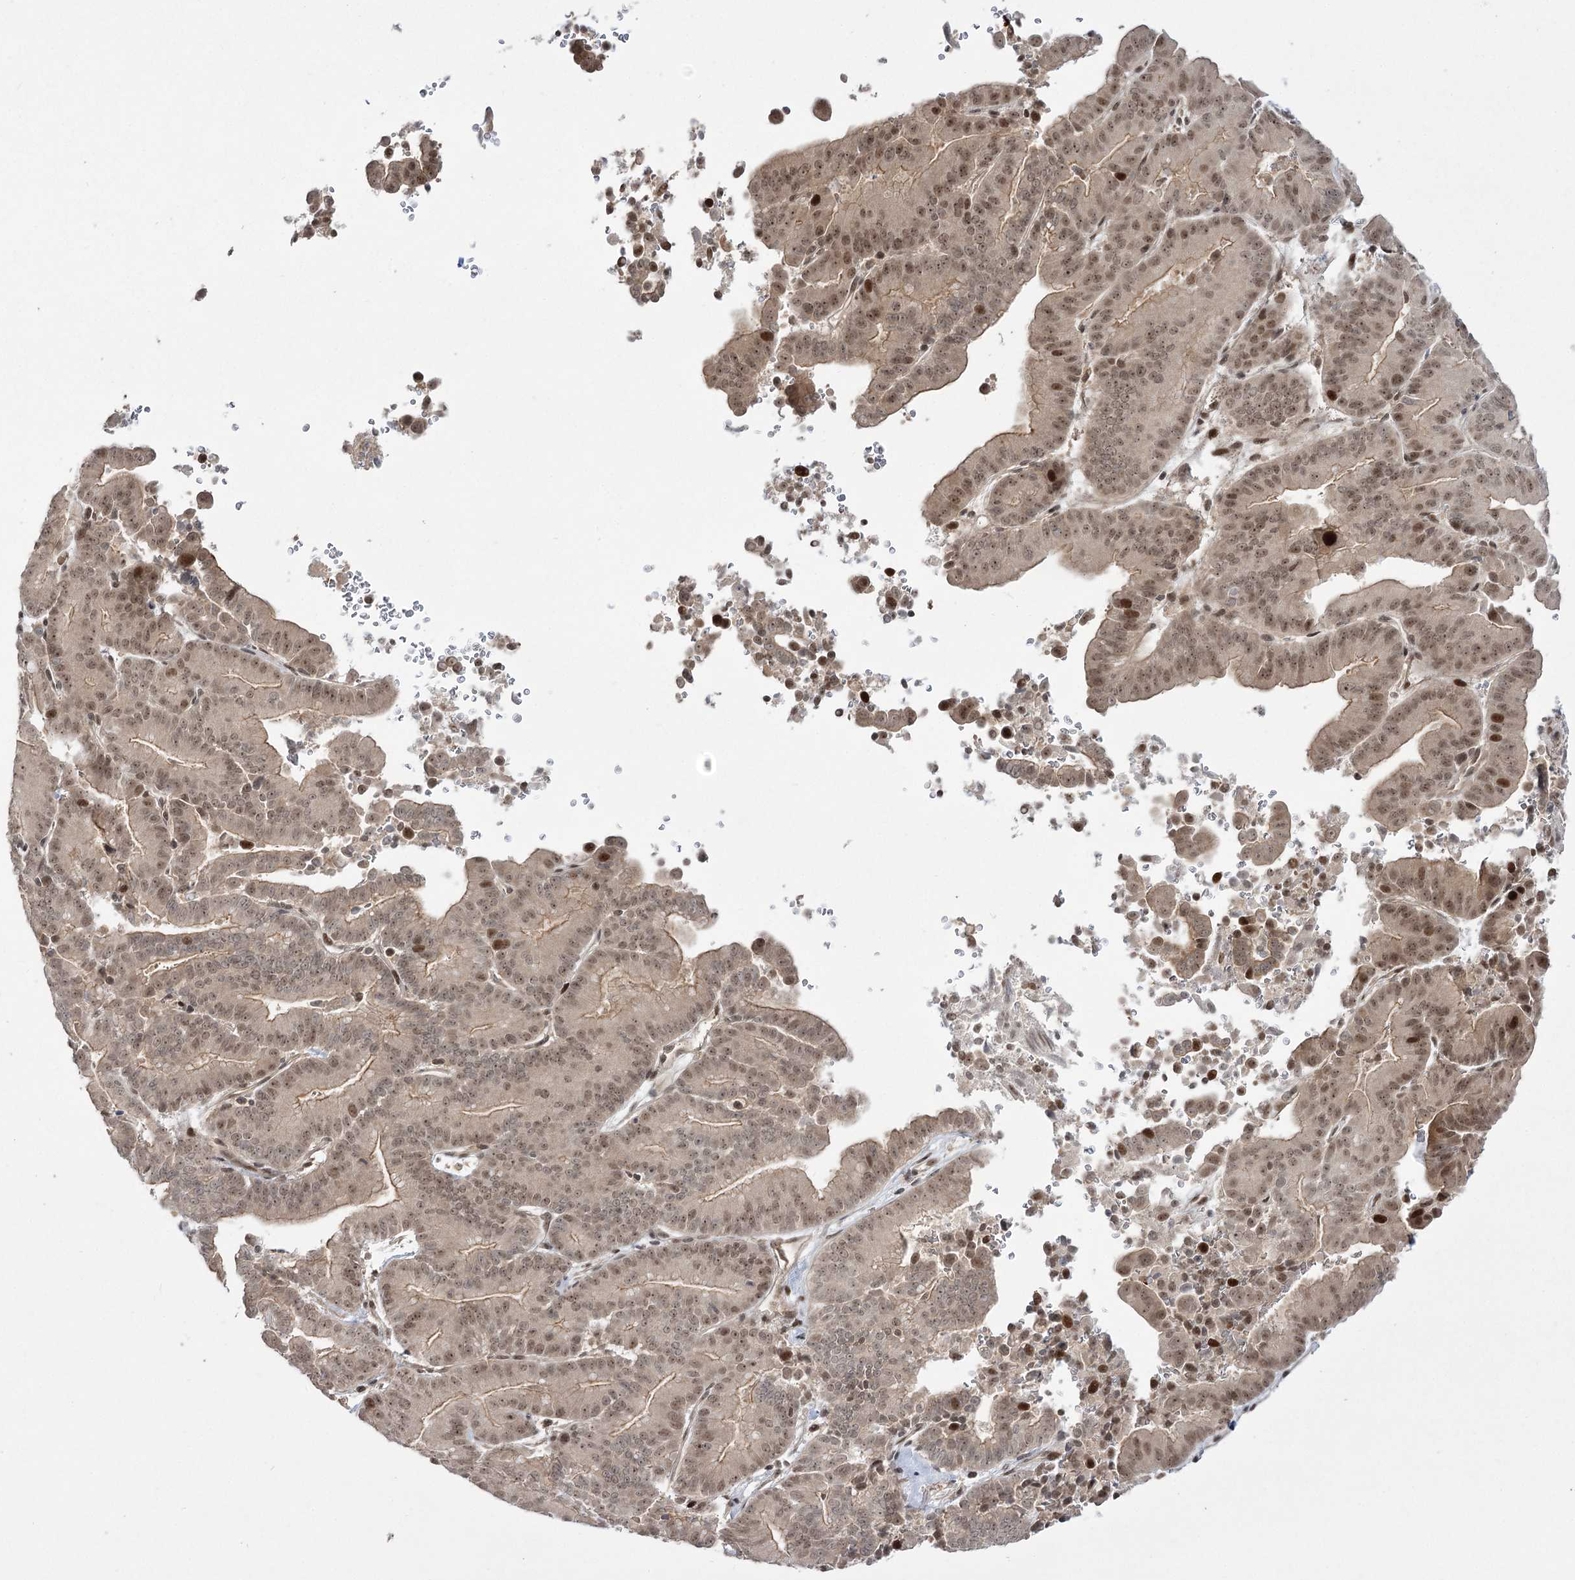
{"staining": {"intensity": "weak", "quantity": "25%-75%", "location": "cytoplasmic/membranous,nuclear"}, "tissue": "liver cancer", "cell_type": "Tumor cells", "image_type": "cancer", "snomed": [{"axis": "morphology", "description": "Cholangiocarcinoma"}, {"axis": "topography", "description": "Liver"}], "caption": "Liver cancer (cholangiocarcinoma) stained for a protein demonstrates weak cytoplasmic/membranous and nuclear positivity in tumor cells.", "gene": "HELQ", "patient": {"sex": "female", "age": 75}}